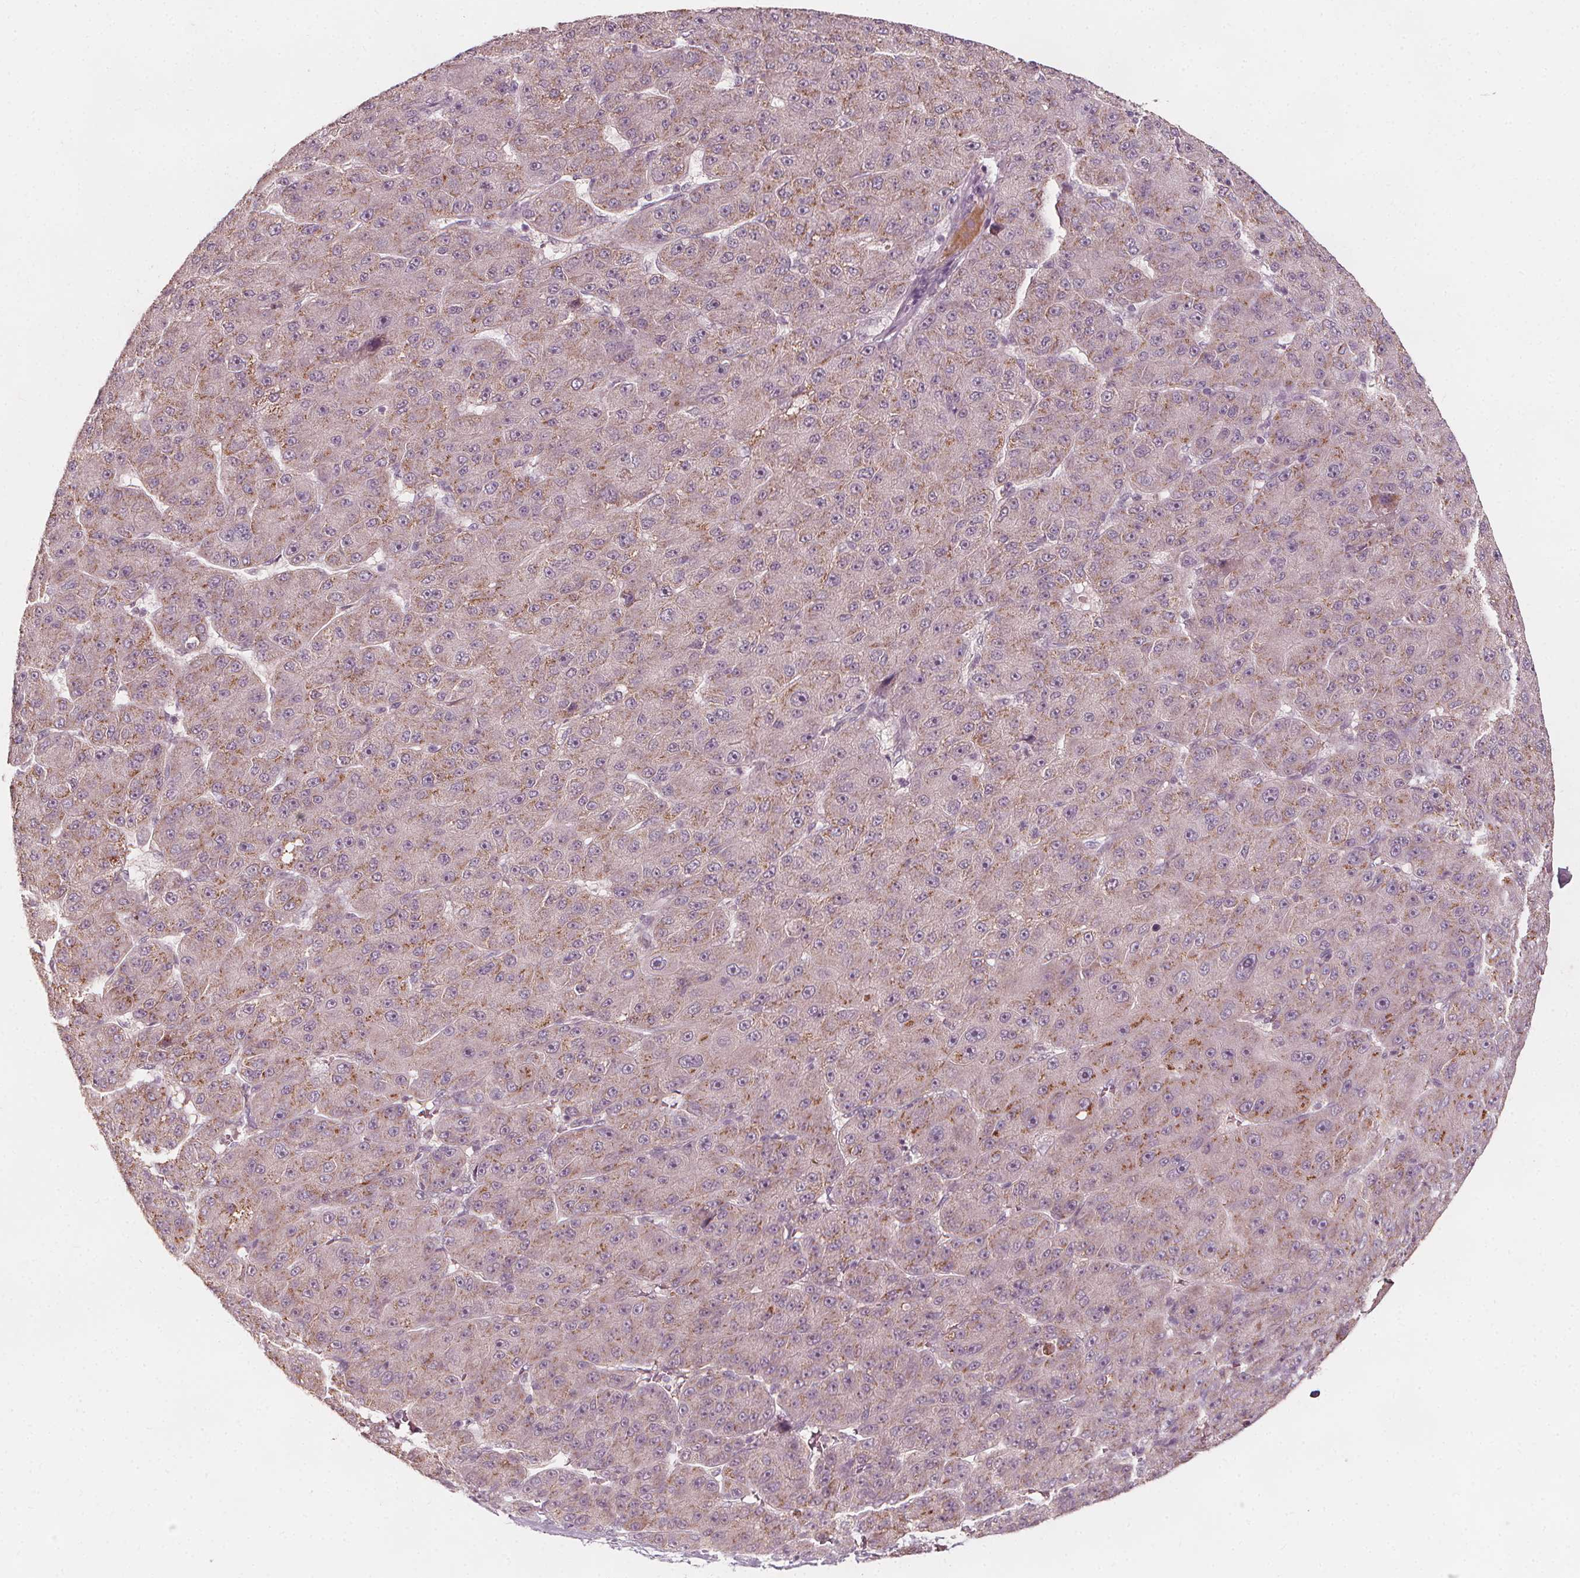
{"staining": {"intensity": "moderate", "quantity": "<25%", "location": "cytoplasmic/membranous"}, "tissue": "liver cancer", "cell_type": "Tumor cells", "image_type": "cancer", "snomed": [{"axis": "morphology", "description": "Carcinoma, Hepatocellular, NOS"}, {"axis": "topography", "description": "Liver"}], "caption": "Protein analysis of liver cancer tissue exhibits moderate cytoplasmic/membranous staining in approximately <25% of tumor cells.", "gene": "NPC1L1", "patient": {"sex": "male", "age": 67}}